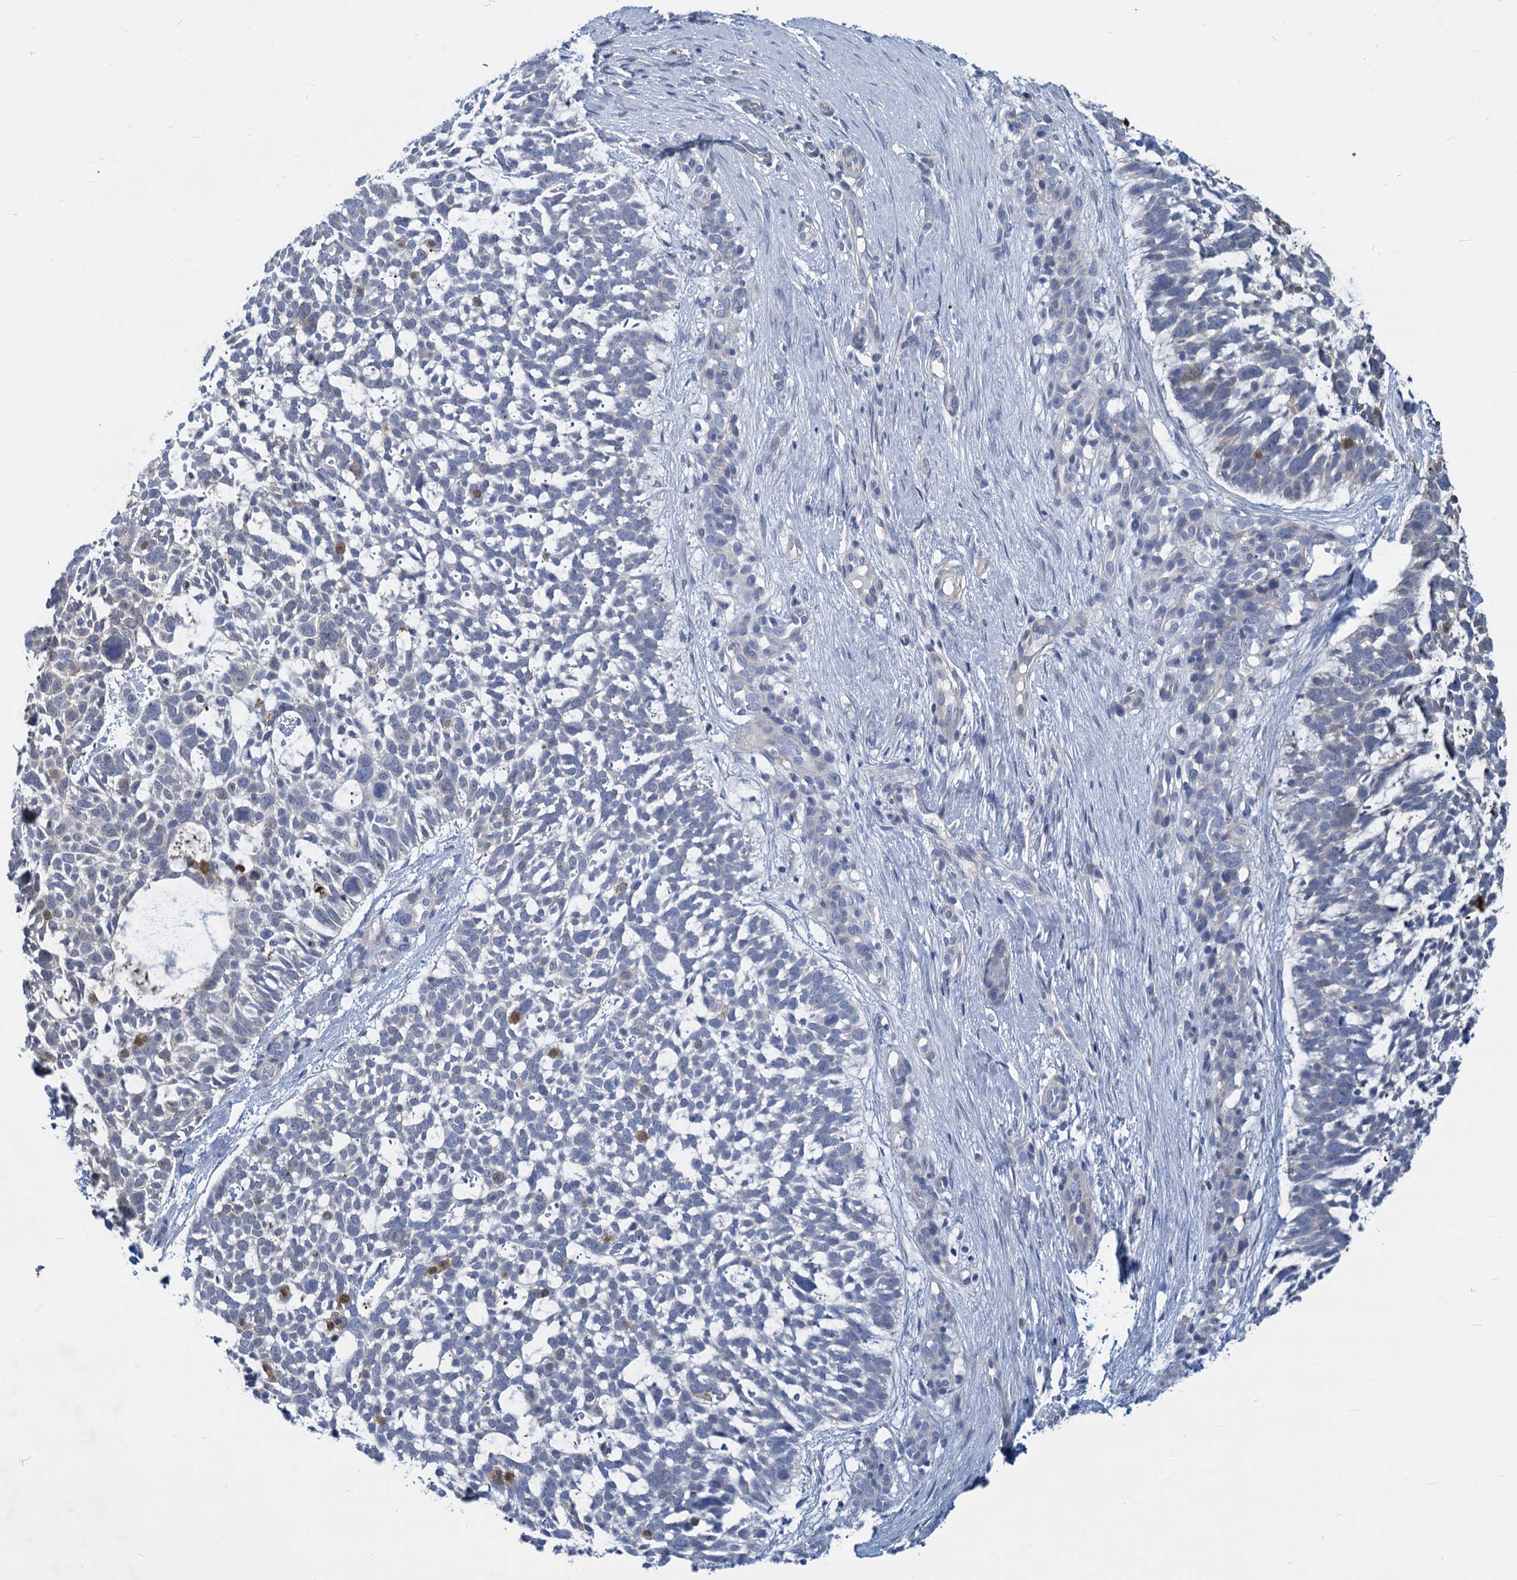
{"staining": {"intensity": "moderate", "quantity": "<25%", "location": "cytoplasmic/membranous"}, "tissue": "skin cancer", "cell_type": "Tumor cells", "image_type": "cancer", "snomed": [{"axis": "morphology", "description": "Basal cell carcinoma"}, {"axis": "topography", "description": "Skin"}], "caption": "Immunohistochemical staining of skin cancer exhibits moderate cytoplasmic/membranous protein positivity in about <25% of tumor cells. The staining was performed using DAB, with brown indicating positive protein expression. Nuclei are stained blue with hematoxylin.", "gene": "GSTM3", "patient": {"sex": "male", "age": 88}}